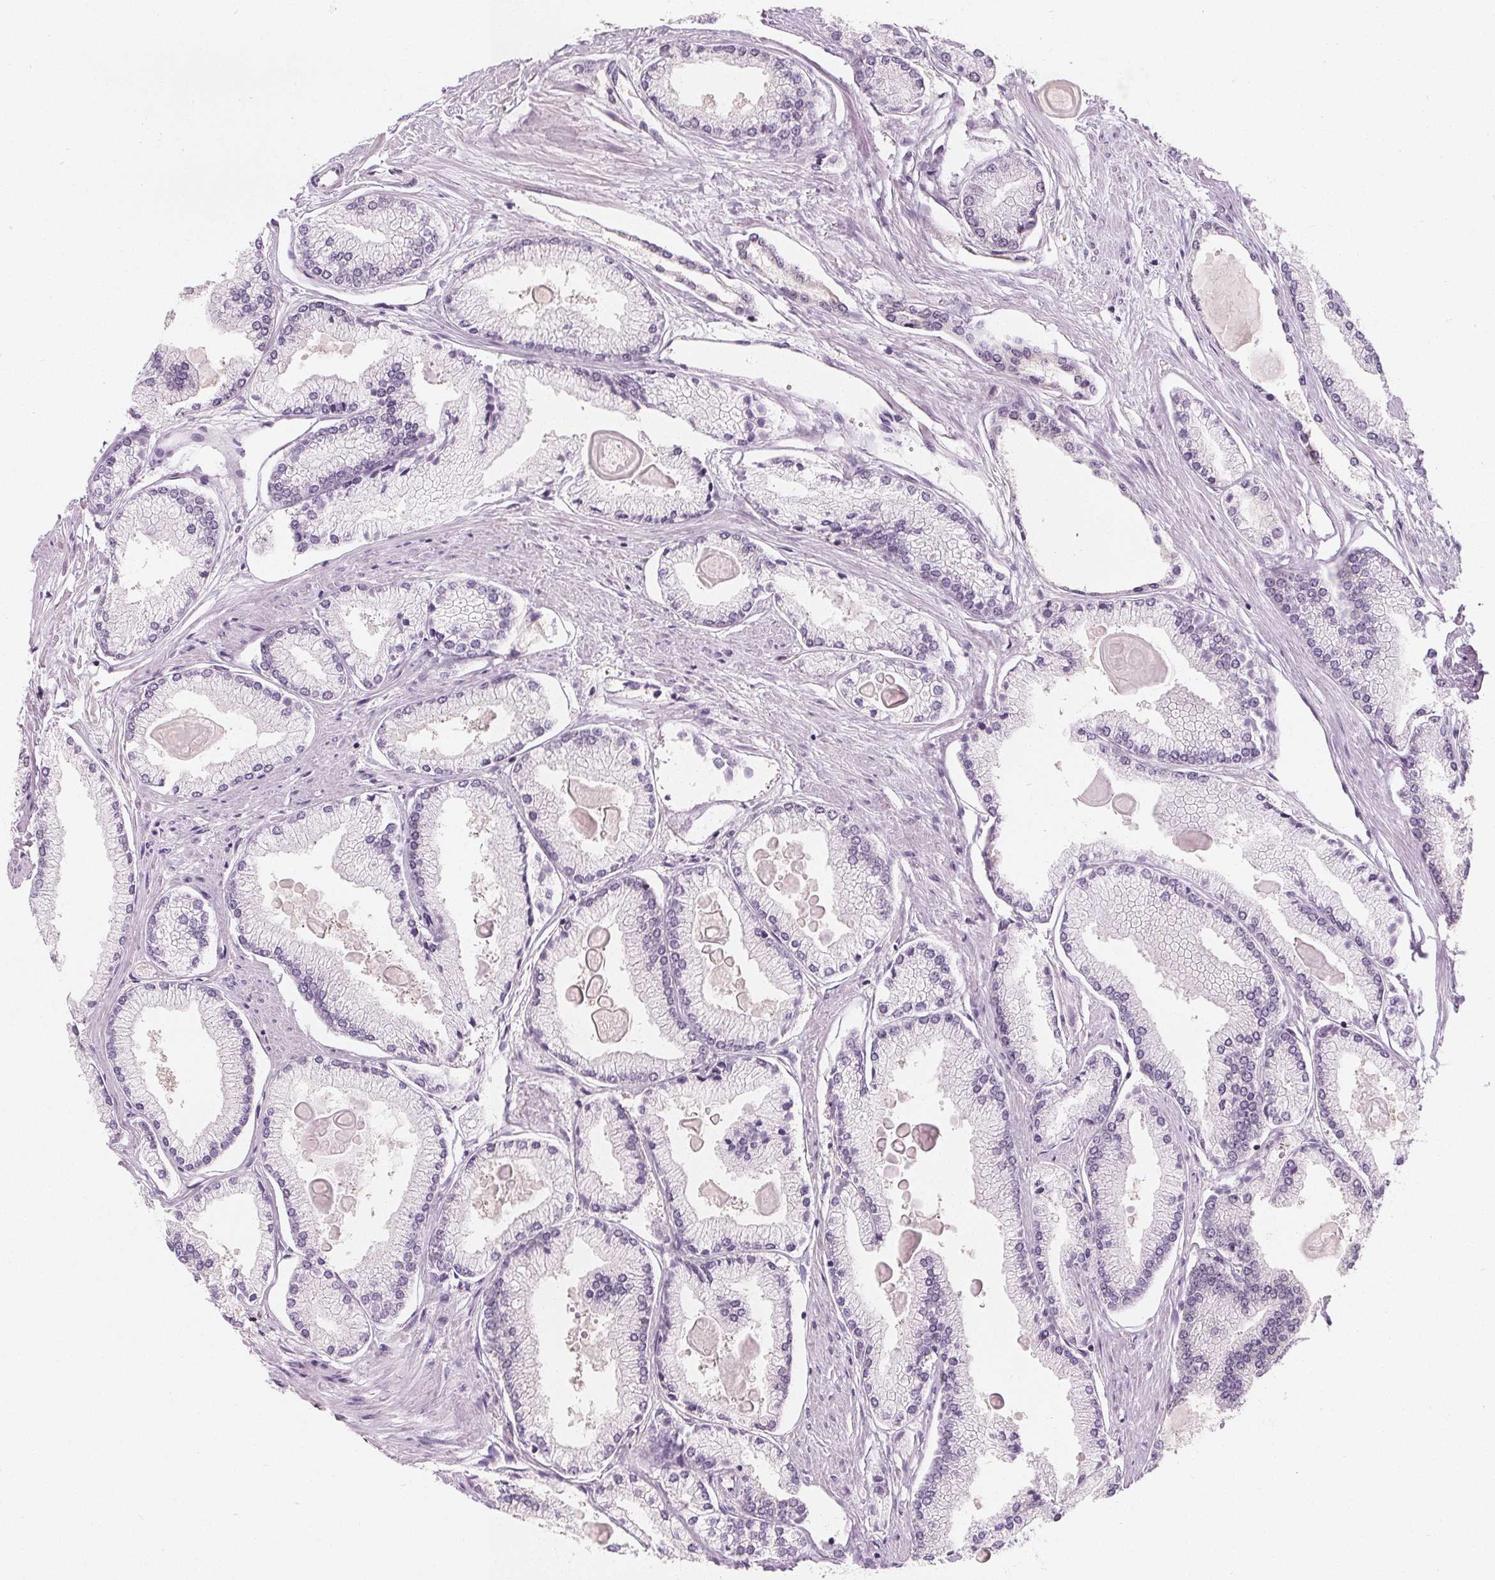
{"staining": {"intensity": "negative", "quantity": "none", "location": "none"}, "tissue": "prostate cancer", "cell_type": "Tumor cells", "image_type": "cancer", "snomed": [{"axis": "morphology", "description": "Adenocarcinoma, High grade"}, {"axis": "topography", "description": "Prostate"}], "caption": "DAB immunohistochemical staining of human prostate cancer (high-grade adenocarcinoma) reveals no significant expression in tumor cells.", "gene": "UGP2", "patient": {"sex": "male", "age": 68}}